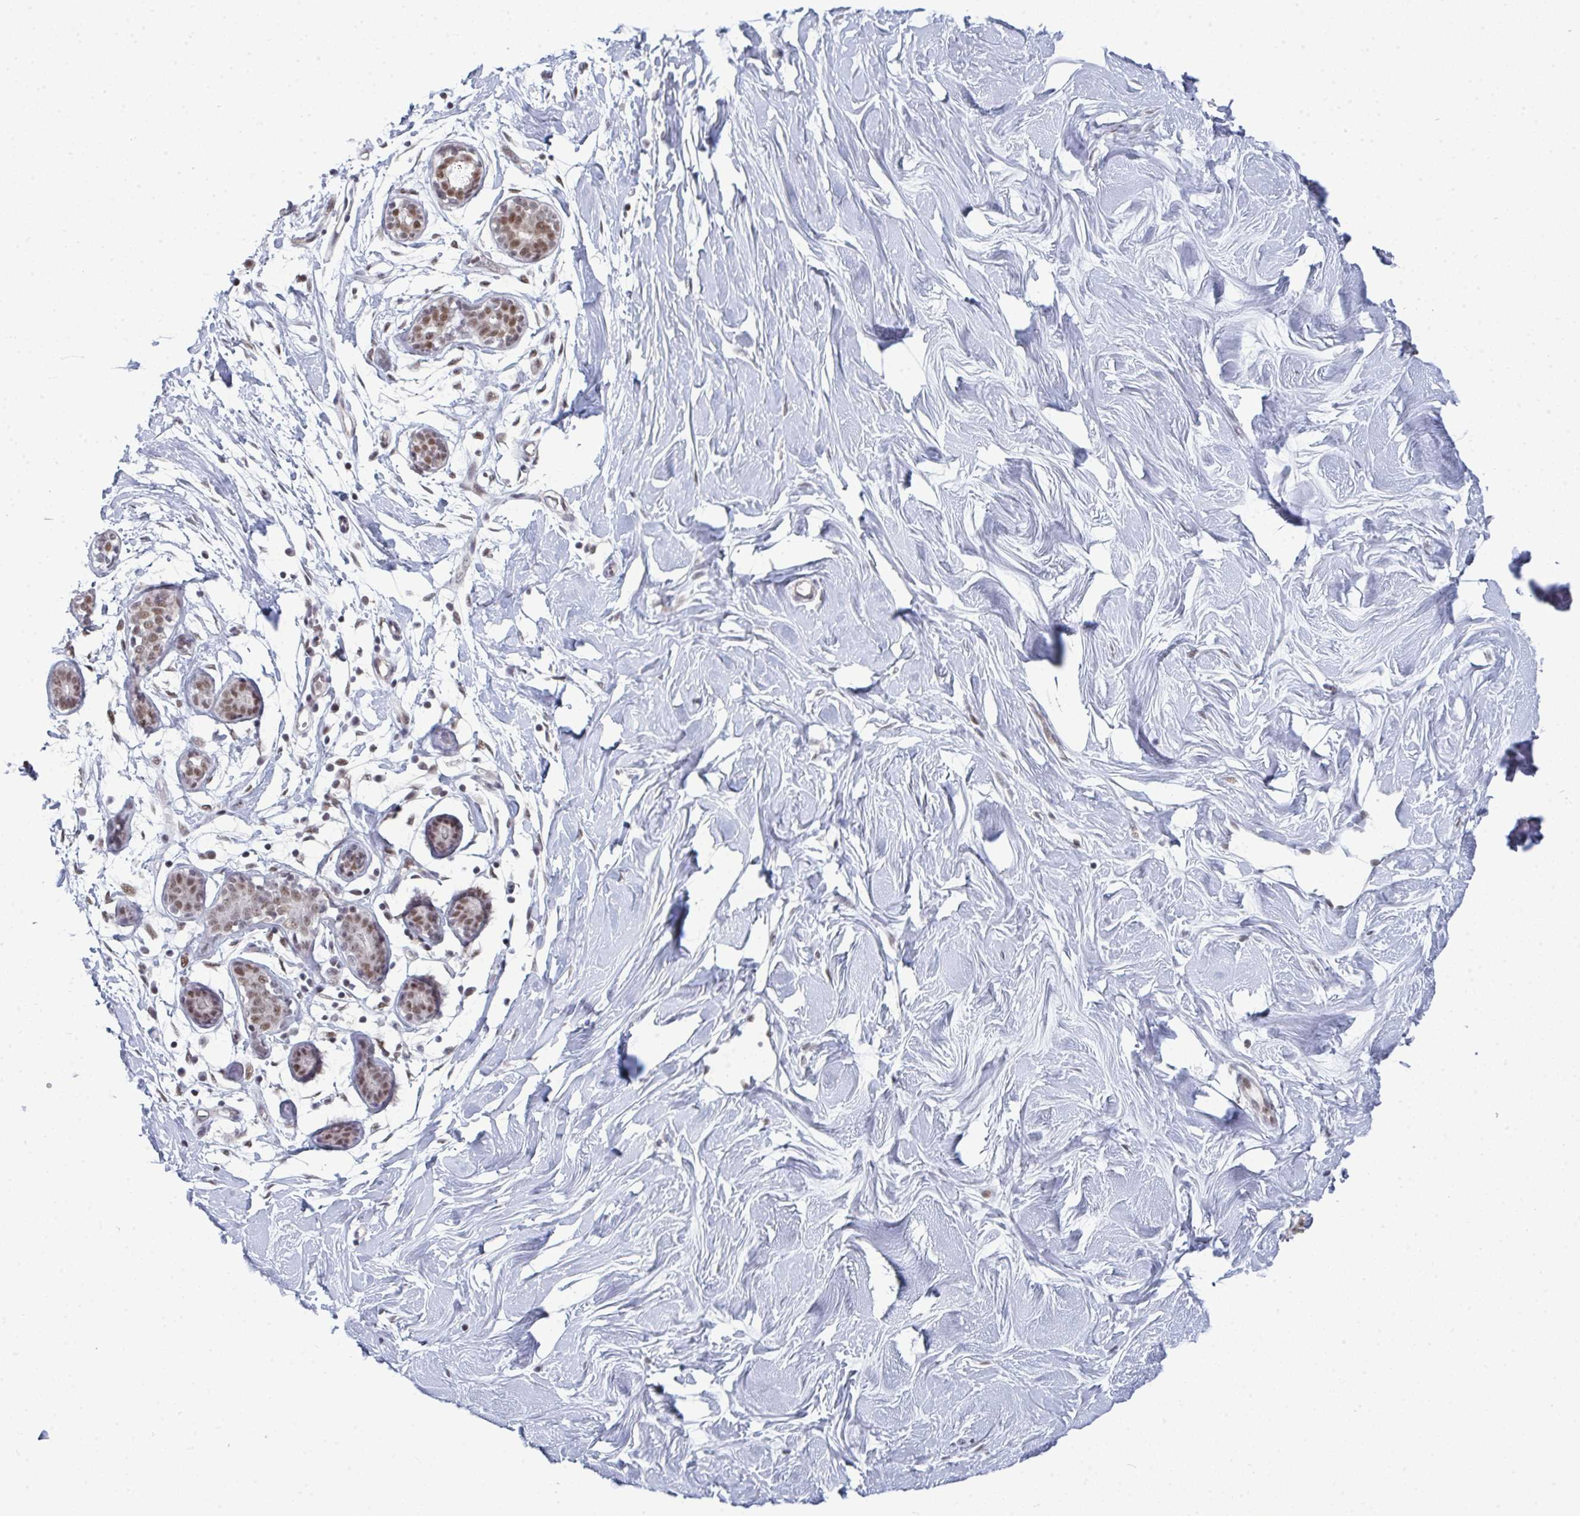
{"staining": {"intensity": "negative", "quantity": "none", "location": "none"}, "tissue": "breast", "cell_type": "Adipocytes", "image_type": "normal", "snomed": [{"axis": "morphology", "description": "Normal tissue, NOS"}, {"axis": "topography", "description": "Breast"}], "caption": "High power microscopy histopathology image of an IHC histopathology image of normal breast, revealing no significant positivity in adipocytes.", "gene": "ATF1", "patient": {"sex": "female", "age": 27}}